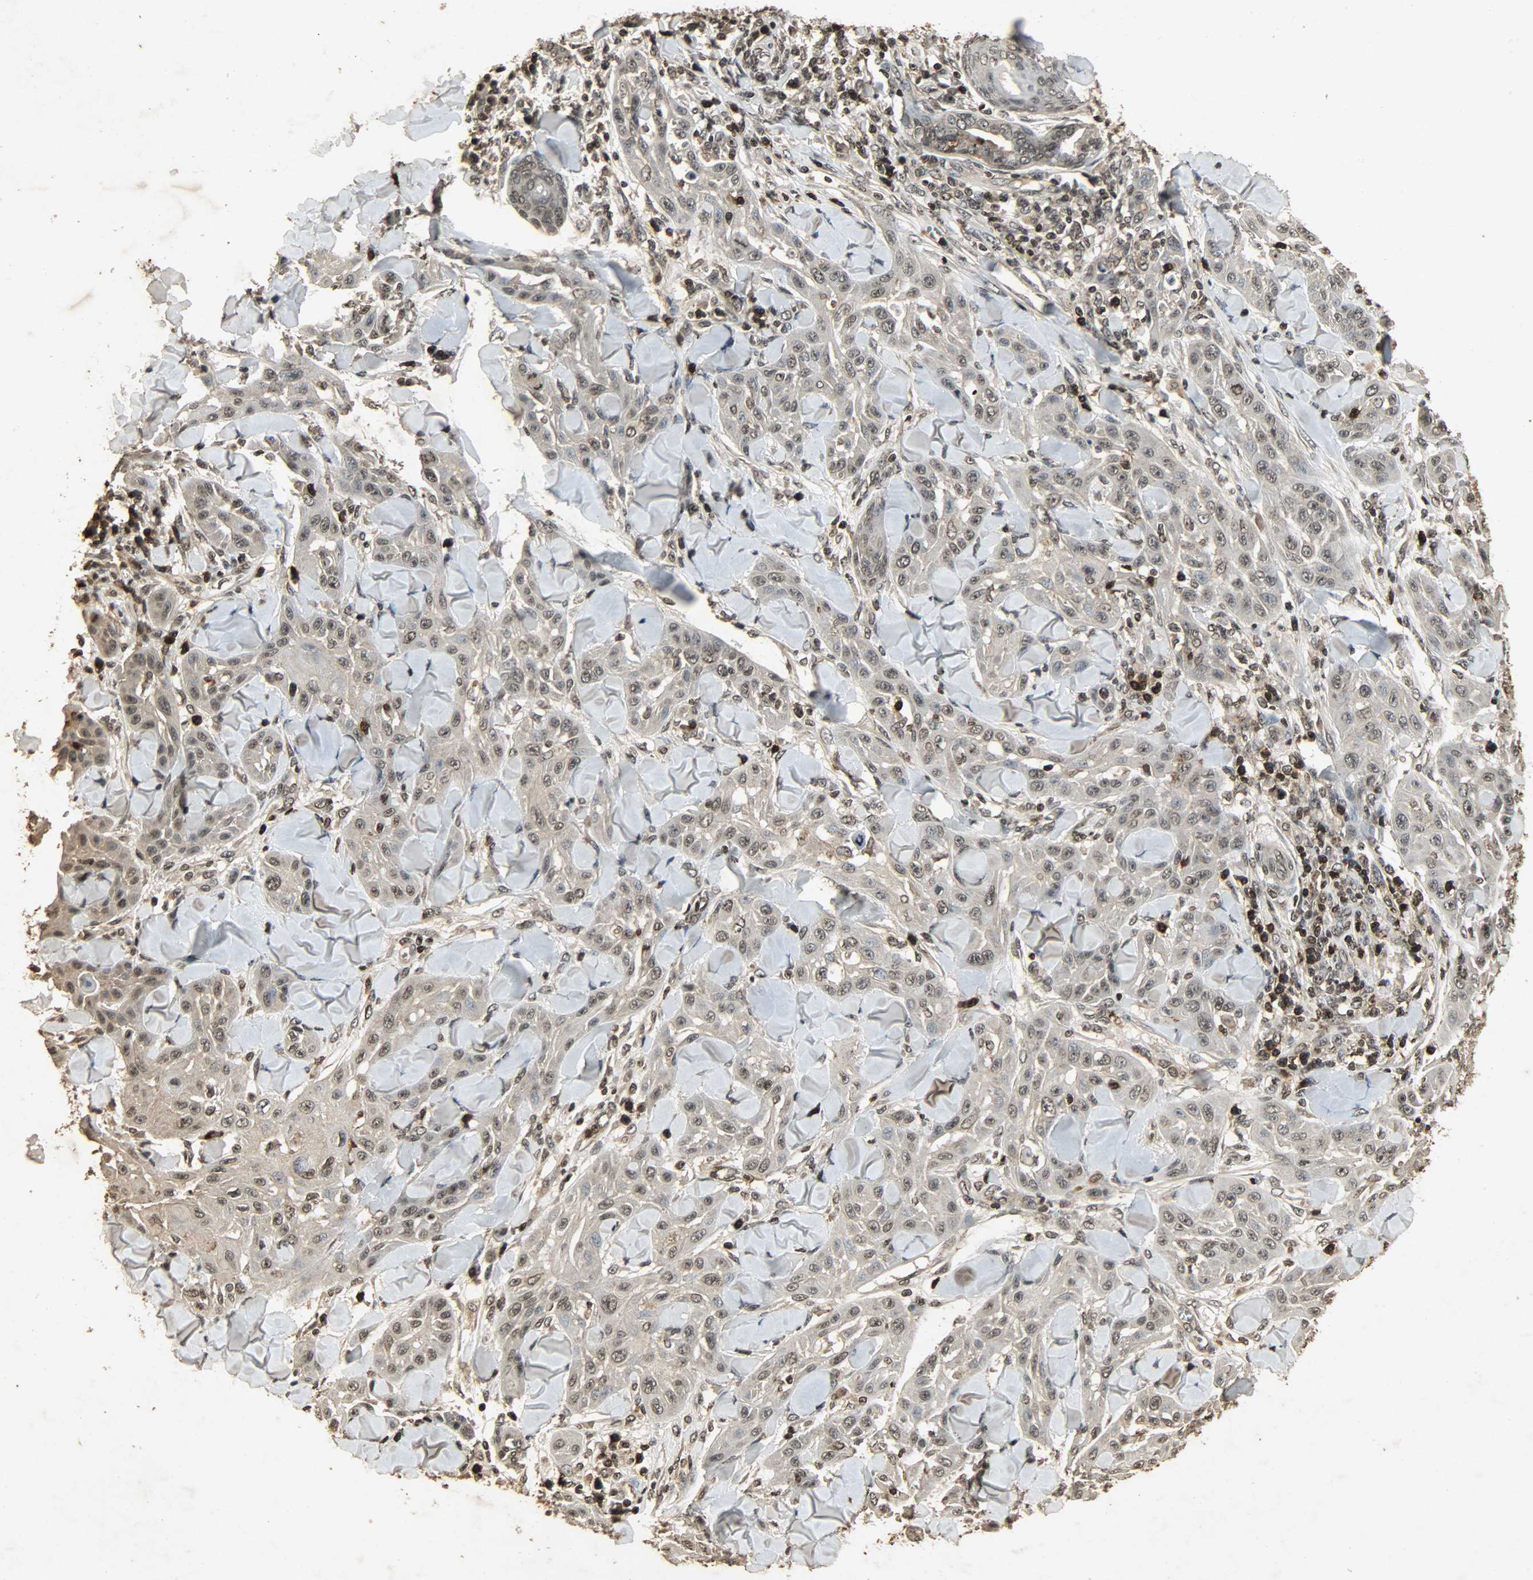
{"staining": {"intensity": "weak", "quantity": ">75%", "location": "cytoplasmic/membranous,nuclear"}, "tissue": "skin cancer", "cell_type": "Tumor cells", "image_type": "cancer", "snomed": [{"axis": "morphology", "description": "Squamous cell carcinoma, NOS"}, {"axis": "topography", "description": "Skin"}], "caption": "This is a micrograph of IHC staining of squamous cell carcinoma (skin), which shows weak staining in the cytoplasmic/membranous and nuclear of tumor cells.", "gene": "PPP3R1", "patient": {"sex": "male", "age": 24}}